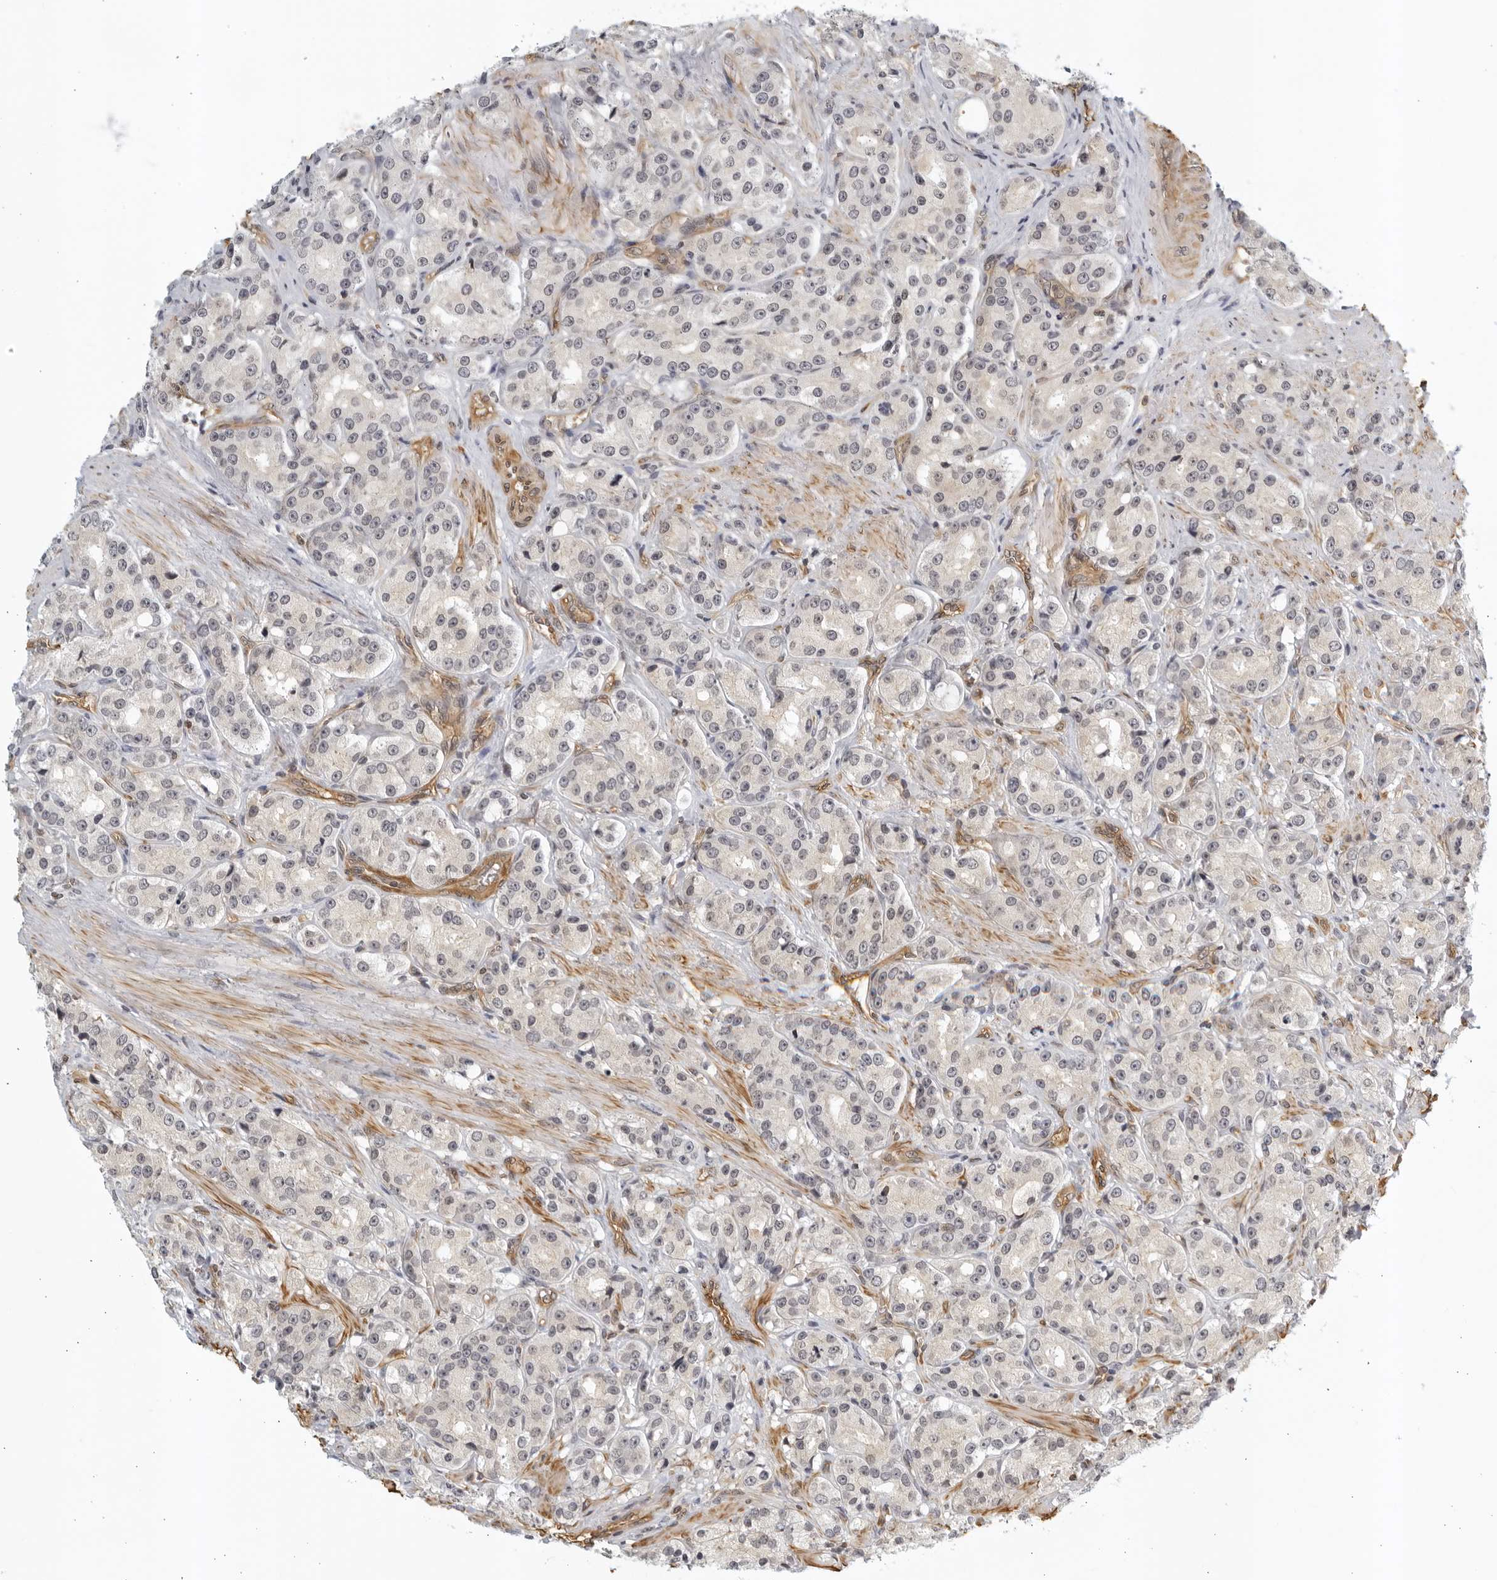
{"staining": {"intensity": "weak", "quantity": "<25%", "location": "cytoplasmic/membranous"}, "tissue": "prostate cancer", "cell_type": "Tumor cells", "image_type": "cancer", "snomed": [{"axis": "morphology", "description": "Adenocarcinoma, High grade"}, {"axis": "topography", "description": "Prostate"}], "caption": "Image shows no significant protein staining in tumor cells of prostate cancer.", "gene": "SERTAD4", "patient": {"sex": "male", "age": 60}}